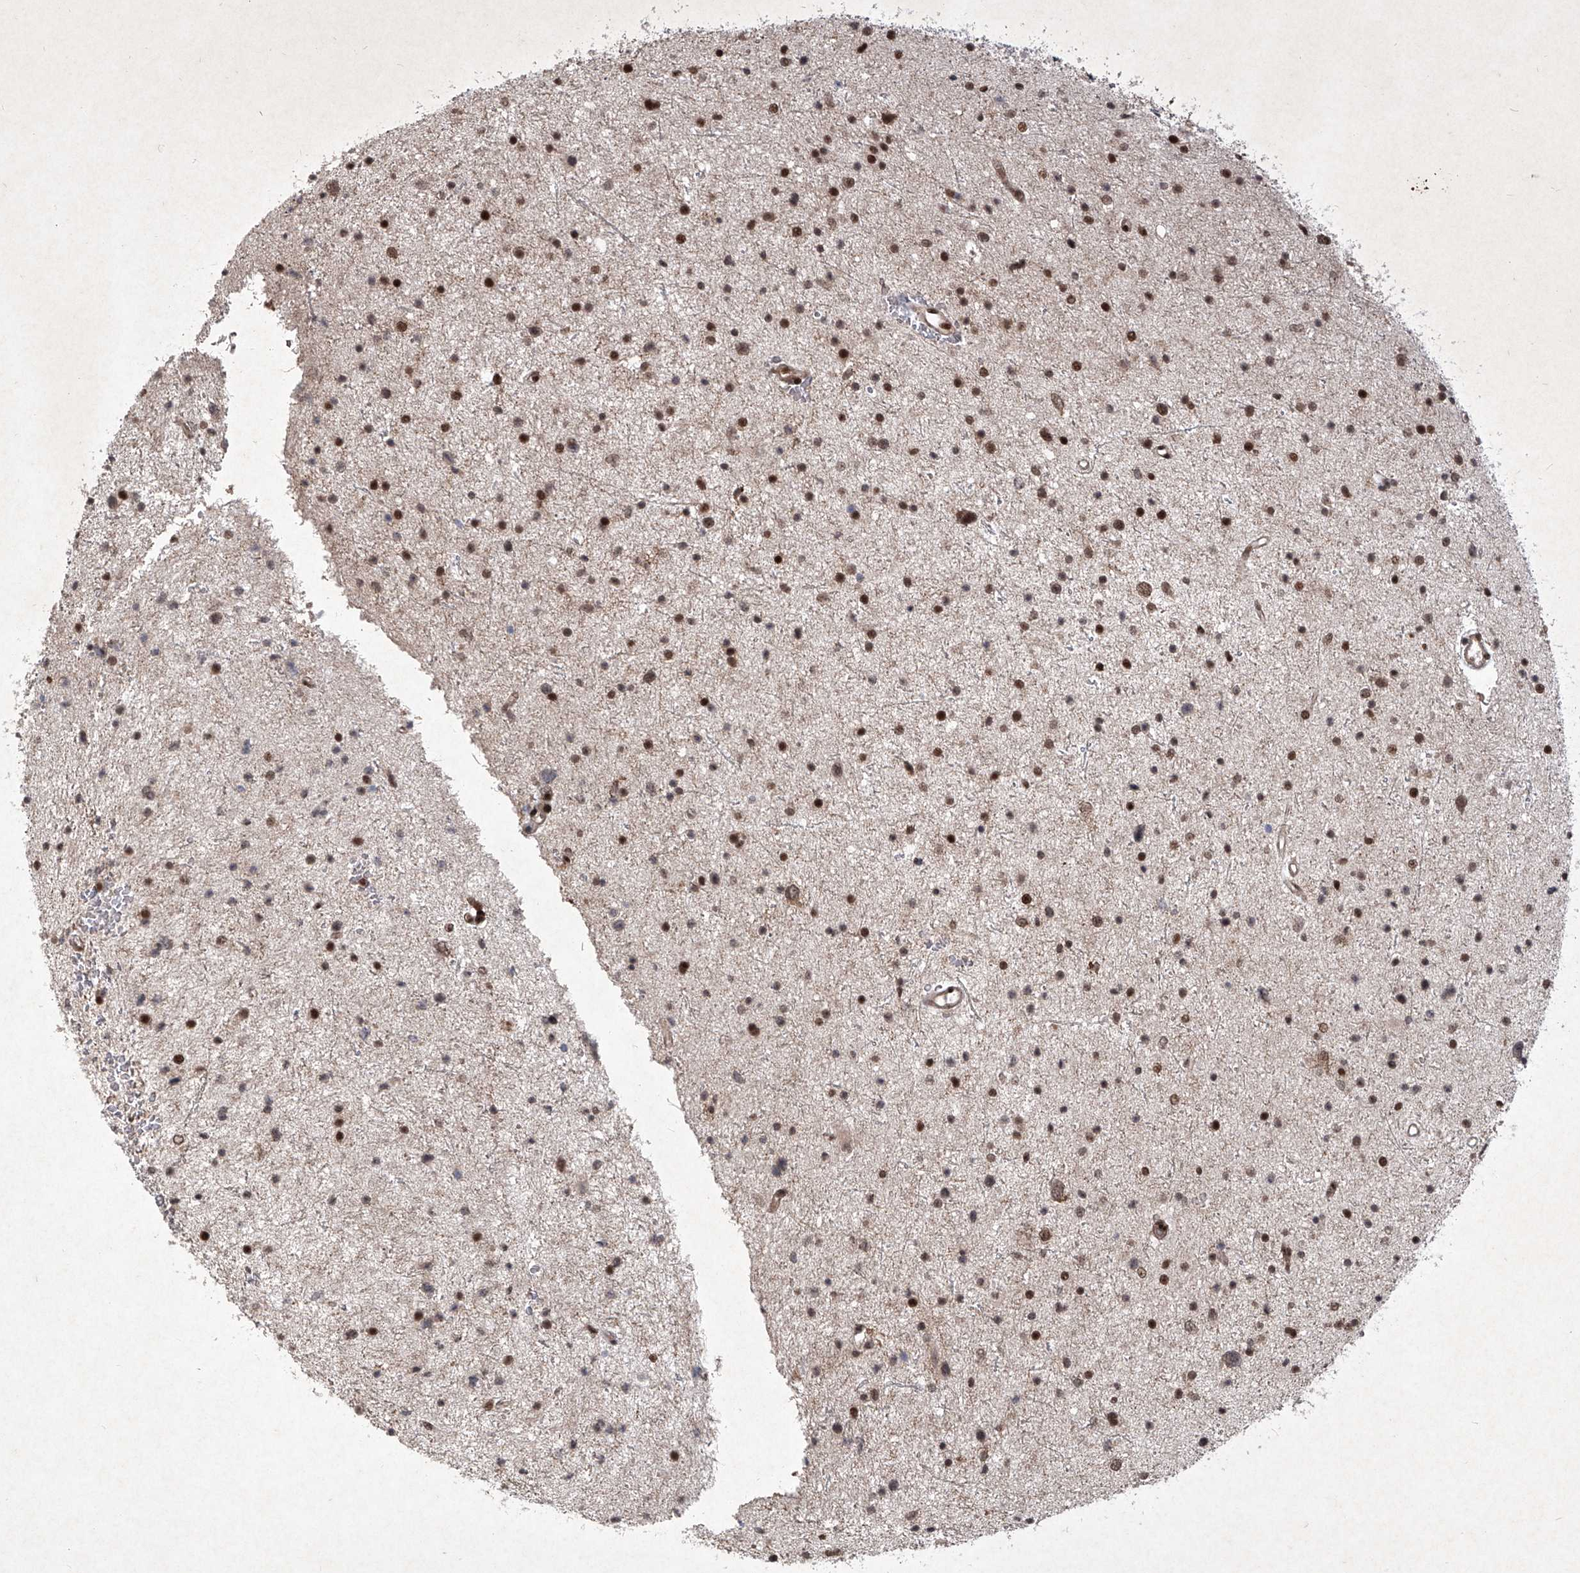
{"staining": {"intensity": "moderate", "quantity": "25%-75%", "location": "nuclear"}, "tissue": "glioma", "cell_type": "Tumor cells", "image_type": "cancer", "snomed": [{"axis": "morphology", "description": "Glioma, malignant, Low grade"}, {"axis": "topography", "description": "Brain"}], "caption": "High-magnification brightfield microscopy of malignant low-grade glioma stained with DAB (brown) and counterstained with hematoxylin (blue). tumor cells exhibit moderate nuclear positivity is appreciated in approximately25%-75% of cells. (Brightfield microscopy of DAB IHC at high magnification).", "gene": "IRF2", "patient": {"sex": "female", "age": 37}}